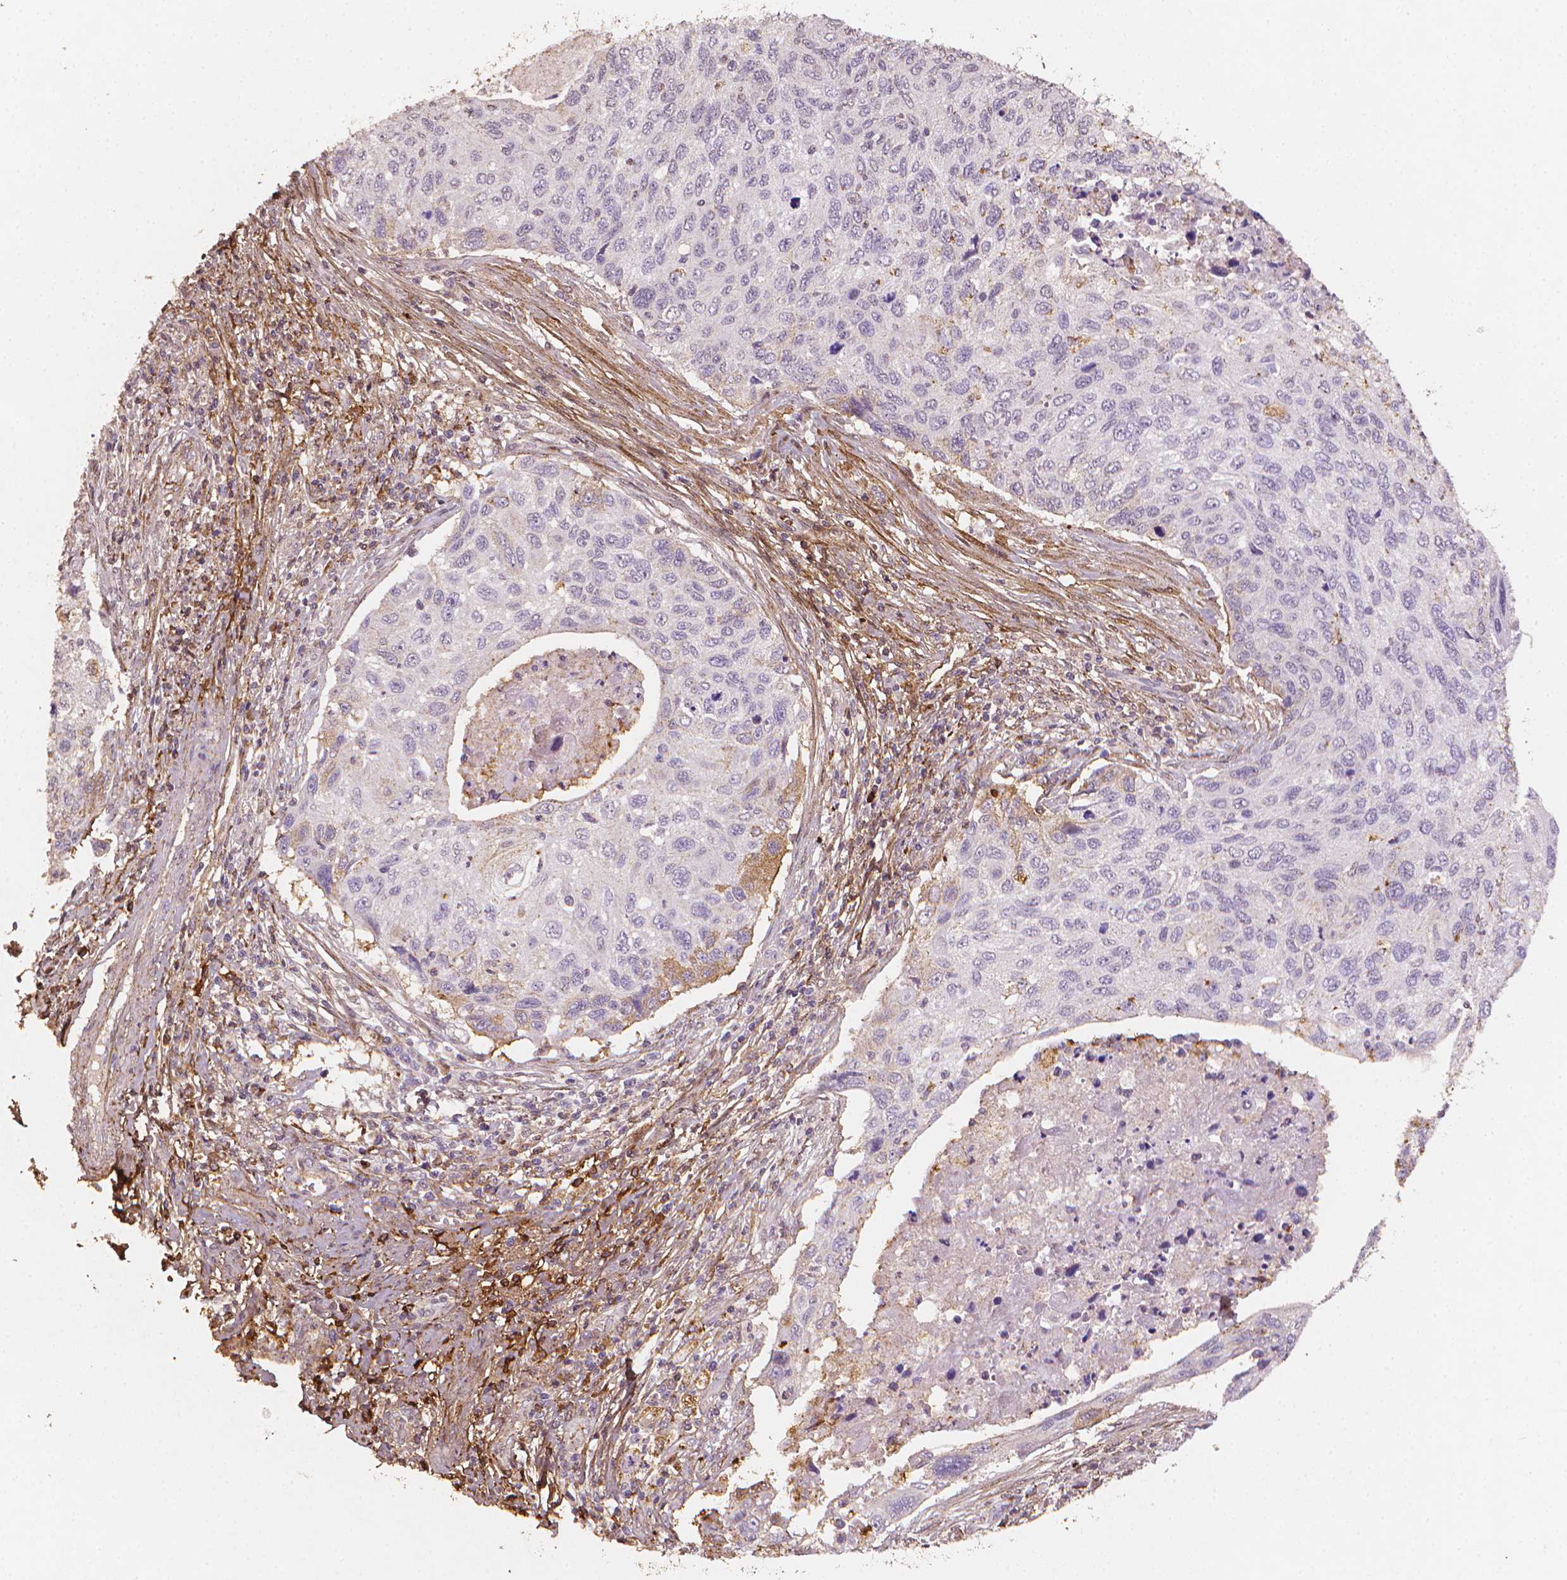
{"staining": {"intensity": "negative", "quantity": "none", "location": "none"}, "tissue": "cervical cancer", "cell_type": "Tumor cells", "image_type": "cancer", "snomed": [{"axis": "morphology", "description": "Squamous cell carcinoma, NOS"}, {"axis": "topography", "description": "Cervix"}], "caption": "Tumor cells are negative for brown protein staining in cervical cancer.", "gene": "DCN", "patient": {"sex": "female", "age": 70}}